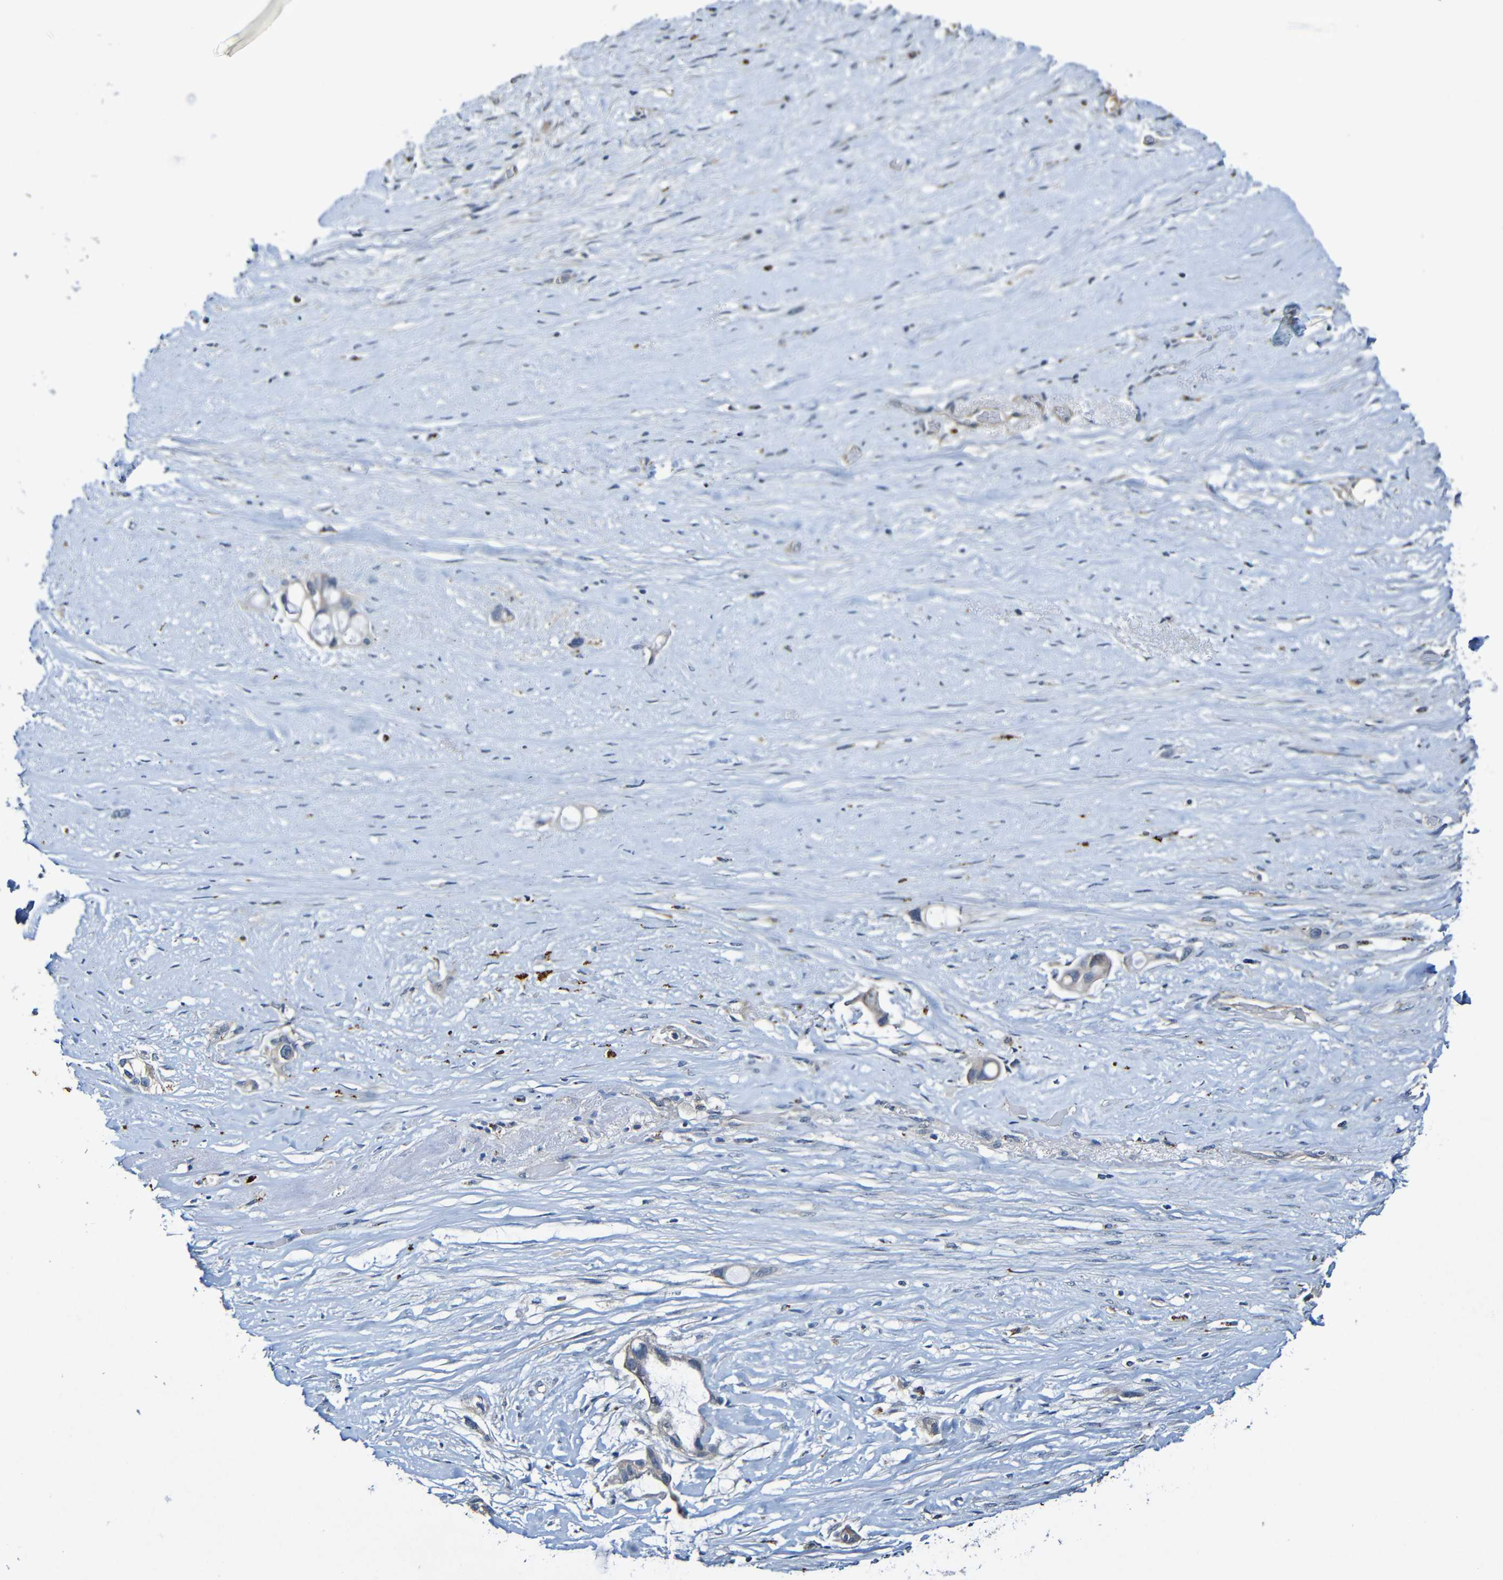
{"staining": {"intensity": "weak", "quantity": "<25%", "location": "cytoplasmic/membranous"}, "tissue": "liver cancer", "cell_type": "Tumor cells", "image_type": "cancer", "snomed": [{"axis": "morphology", "description": "Cholangiocarcinoma"}, {"axis": "topography", "description": "Liver"}], "caption": "Cholangiocarcinoma (liver) was stained to show a protein in brown. There is no significant positivity in tumor cells.", "gene": "LRRC70", "patient": {"sex": "female", "age": 65}}